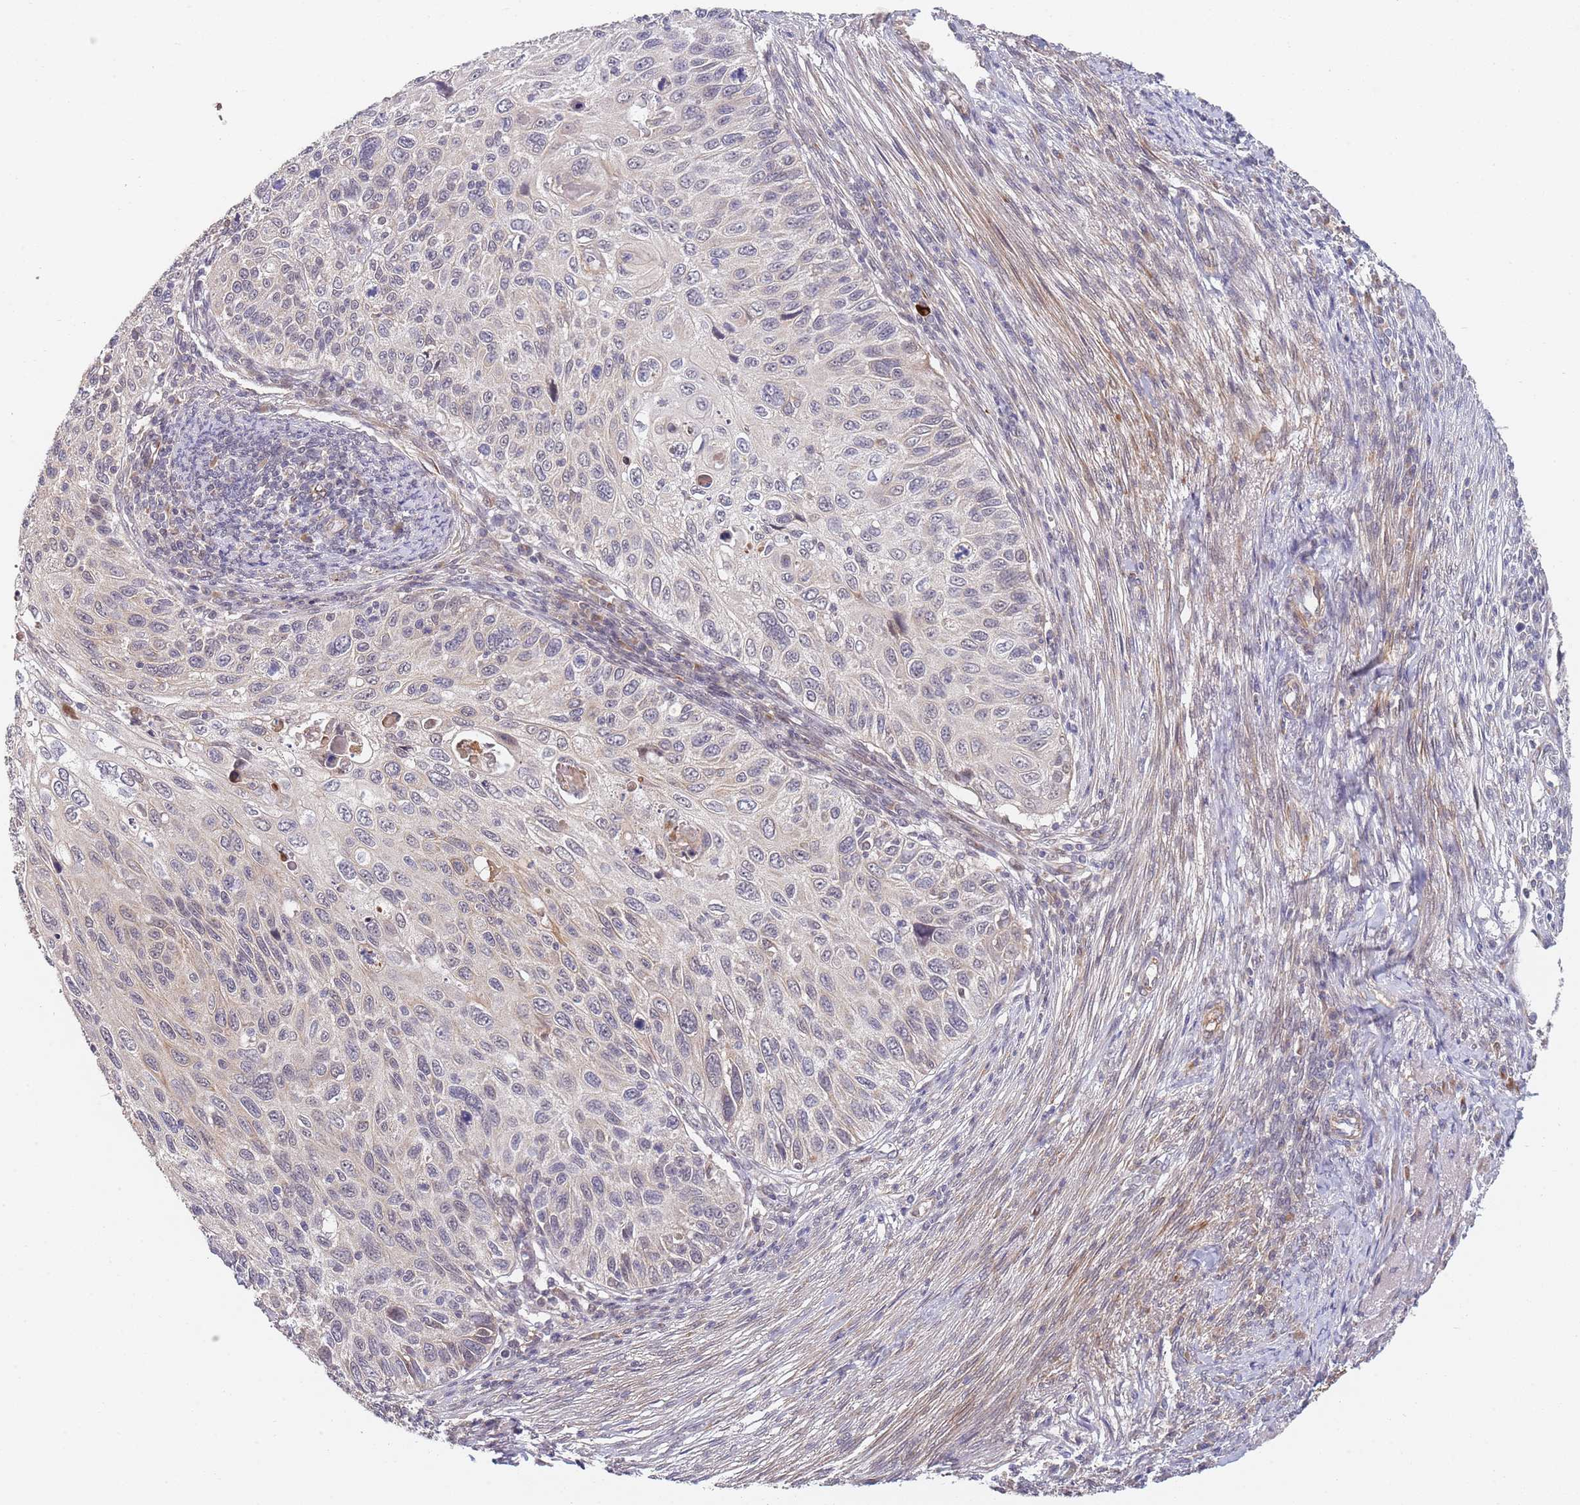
{"staining": {"intensity": "negative", "quantity": "none", "location": "none"}, "tissue": "cervical cancer", "cell_type": "Tumor cells", "image_type": "cancer", "snomed": [{"axis": "morphology", "description": "Squamous cell carcinoma, NOS"}, {"axis": "topography", "description": "Cervix"}], "caption": "Immunohistochemistry (IHC) of squamous cell carcinoma (cervical) reveals no expression in tumor cells.", "gene": "B4GALT4", "patient": {"sex": "female", "age": 70}}